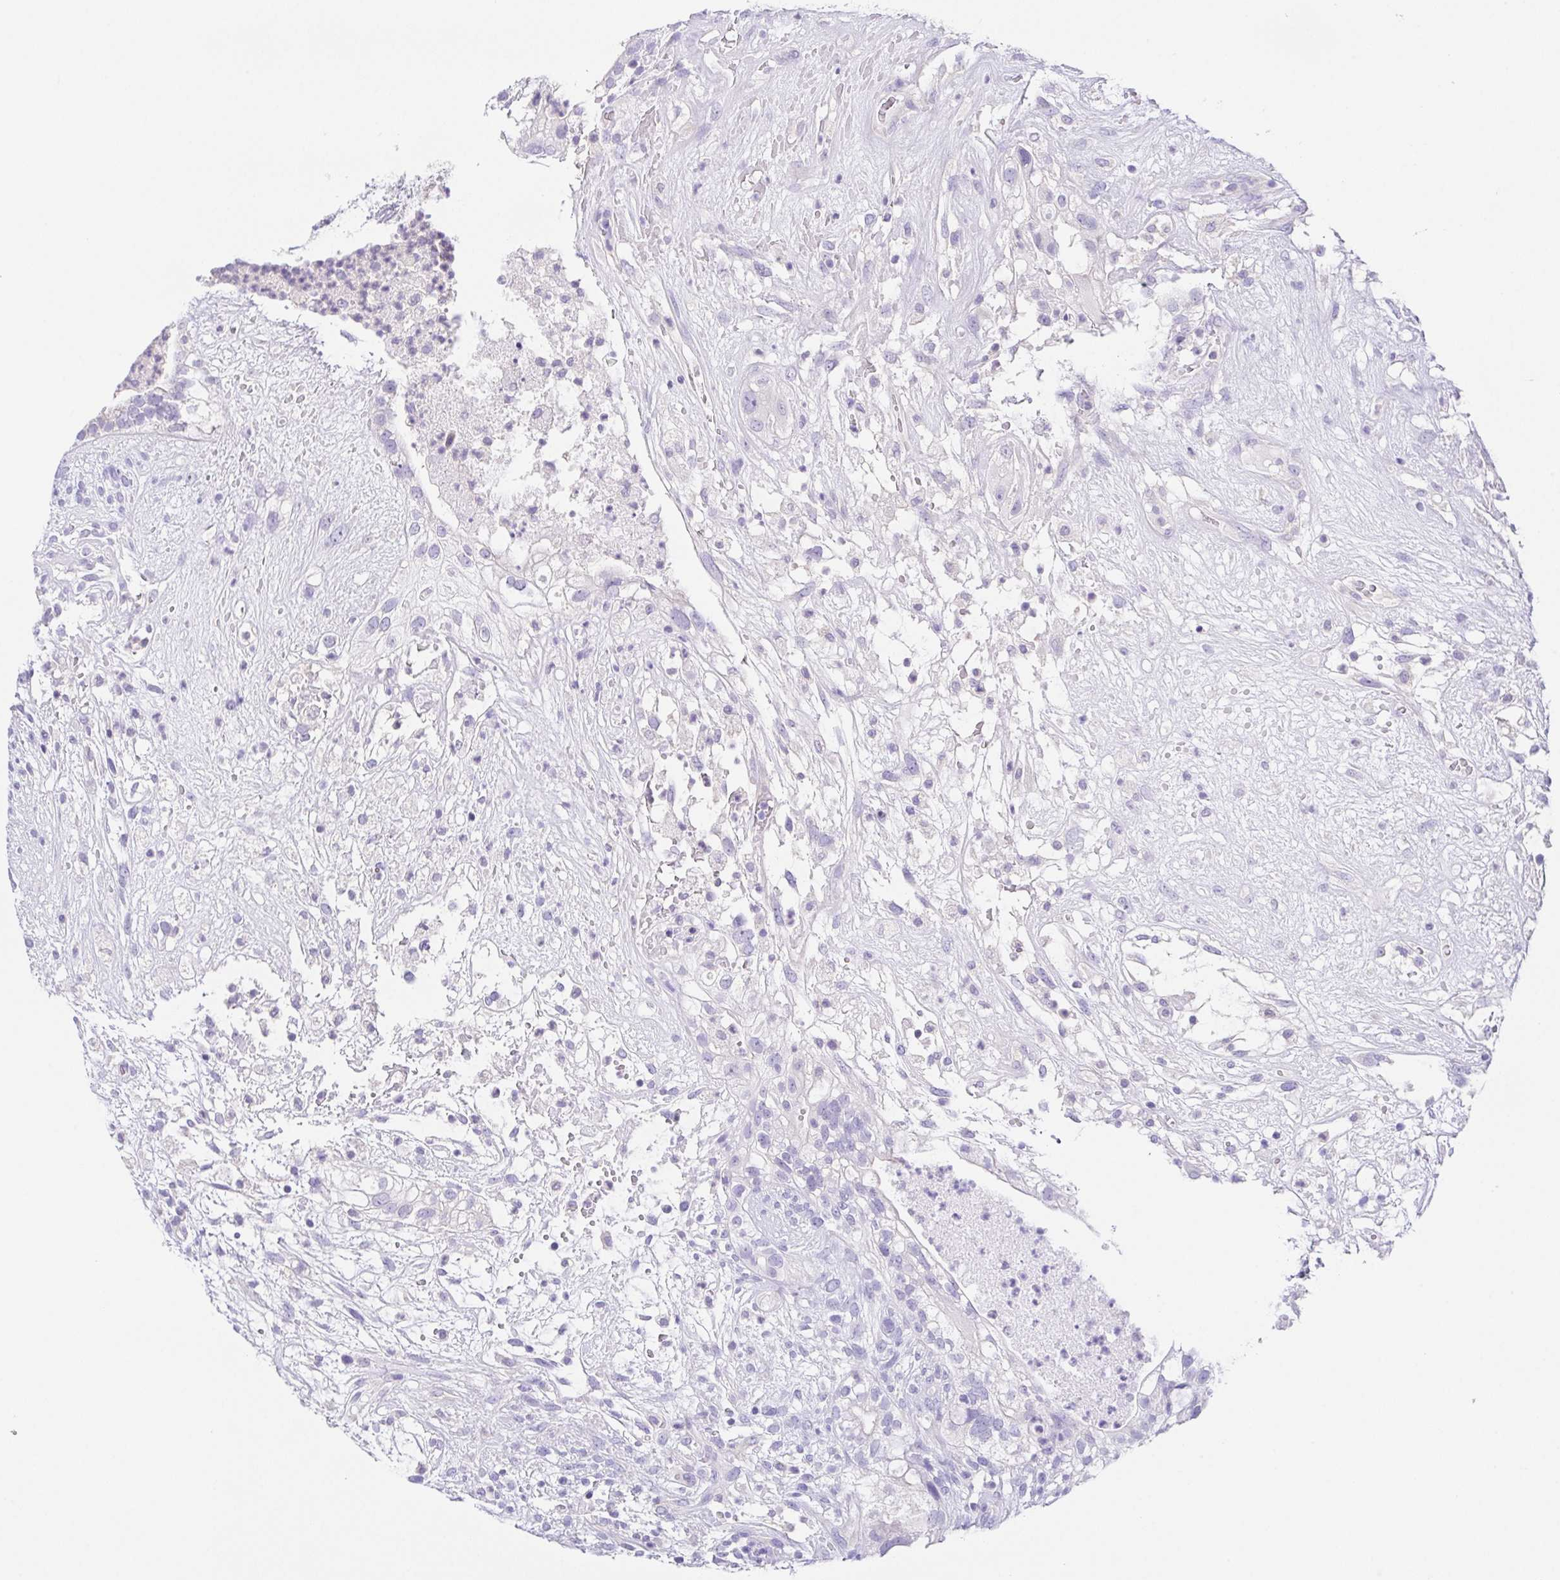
{"staining": {"intensity": "negative", "quantity": "none", "location": "none"}, "tissue": "testis cancer", "cell_type": "Tumor cells", "image_type": "cancer", "snomed": [{"axis": "morphology", "description": "Seminoma, NOS"}, {"axis": "morphology", "description": "Carcinoma, Embryonal, NOS"}, {"axis": "topography", "description": "Testis"}], "caption": "Testis cancer (seminoma) stained for a protein using IHC displays no staining tumor cells.", "gene": "KRTDAP", "patient": {"sex": "male", "age": 41}}